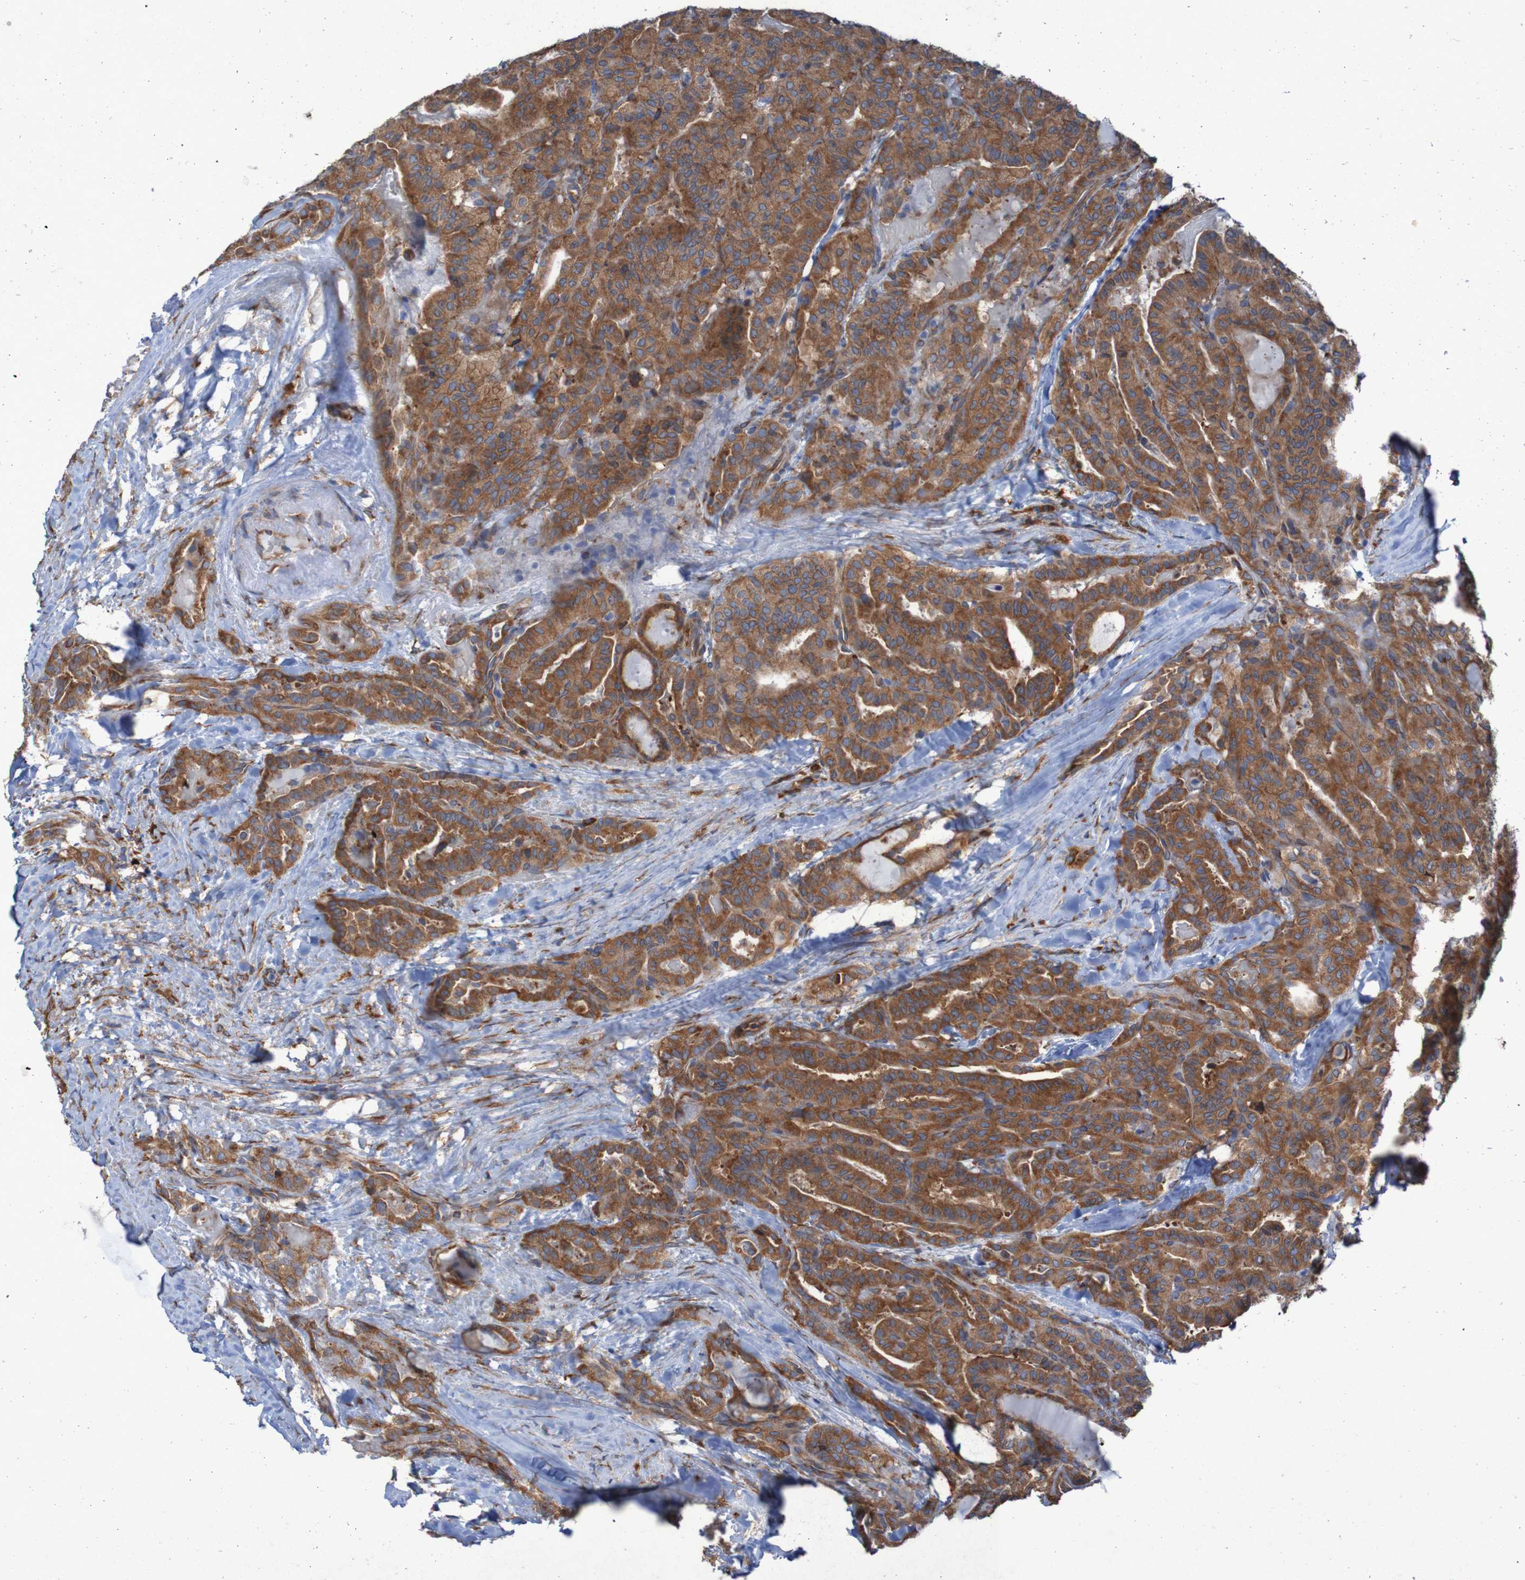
{"staining": {"intensity": "strong", "quantity": ">75%", "location": "cytoplasmic/membranous"}, "tissue": "thyroid cancer", "cell_type": "Tumor cells", "image_type": "cancer", "snomed": [{"axis": "morphology", "description": "Papillary adenocarcinoma, NOS"}, {"axis": "topography", "description": "Thyroid gland"}], "caption": "A high amount of strong cytoplasmic/membranous expression is identified in about >75% of tumor cells in thyroid cancer tissue.", "gene": "RPL10", "patient": {"sex": "male", "age": 77}}